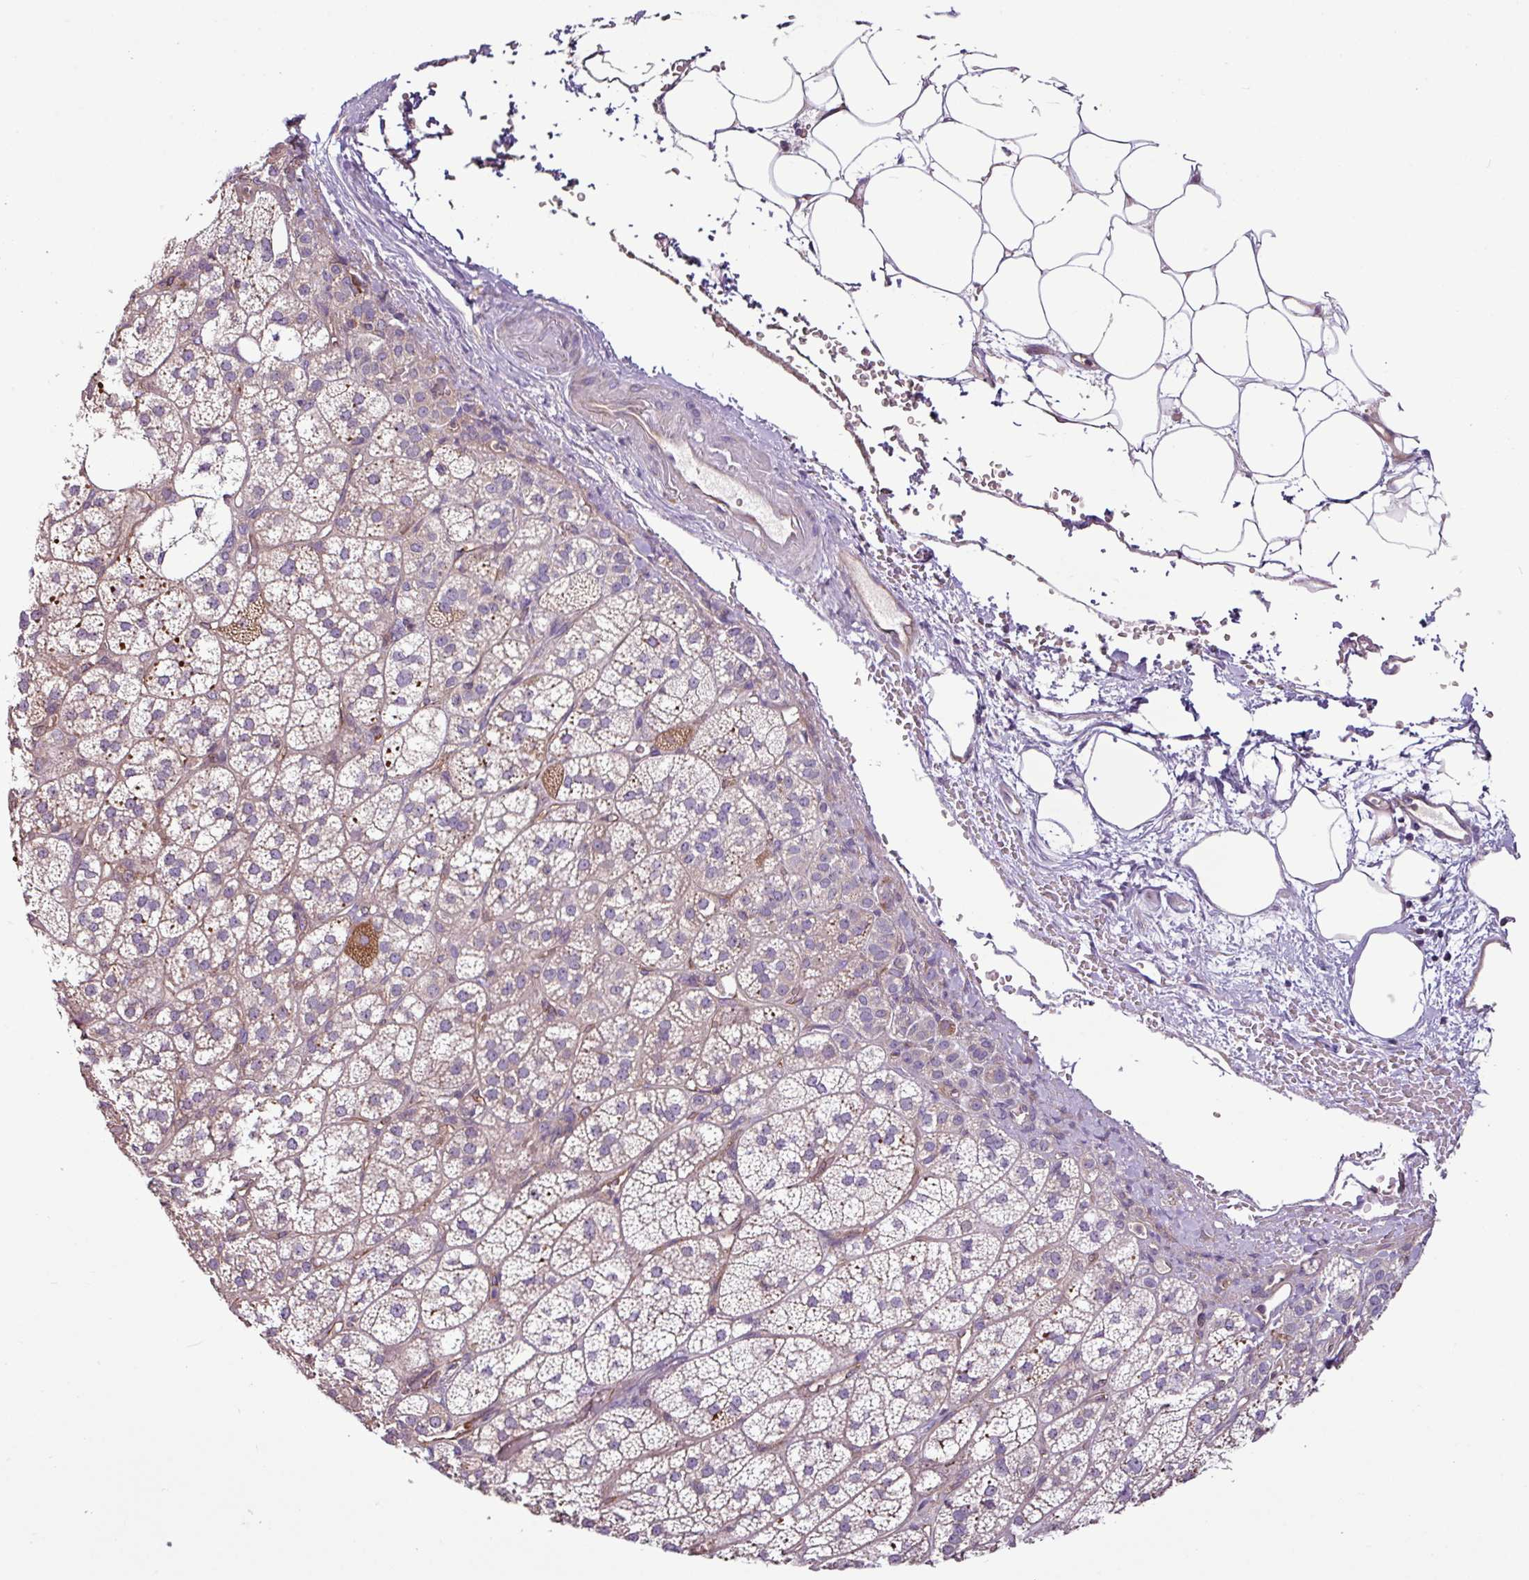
{"staining": {"intensity": "moderate", "quantity": "<25%", "location": "cytoplasmic/membranous"}, "tissue": "adrenal gland", "cell_type": "Glandular cells", "image_type": "normal", "snomed": [{"axis": "morphology", "description": "Normal tissue, NOS"}, {"axis": "topography", "description": "Adrenal gland"}], "caption": "Protein expression analysis of normal human adrenal gland reveals moderate cytoplasmic/membranous positivity in approximately <25% of glandular cells. (IHC, brightfield microscopy, high magnification).", "gene": "ZNF106", "patient": {"sex": "female", "age": 60}}